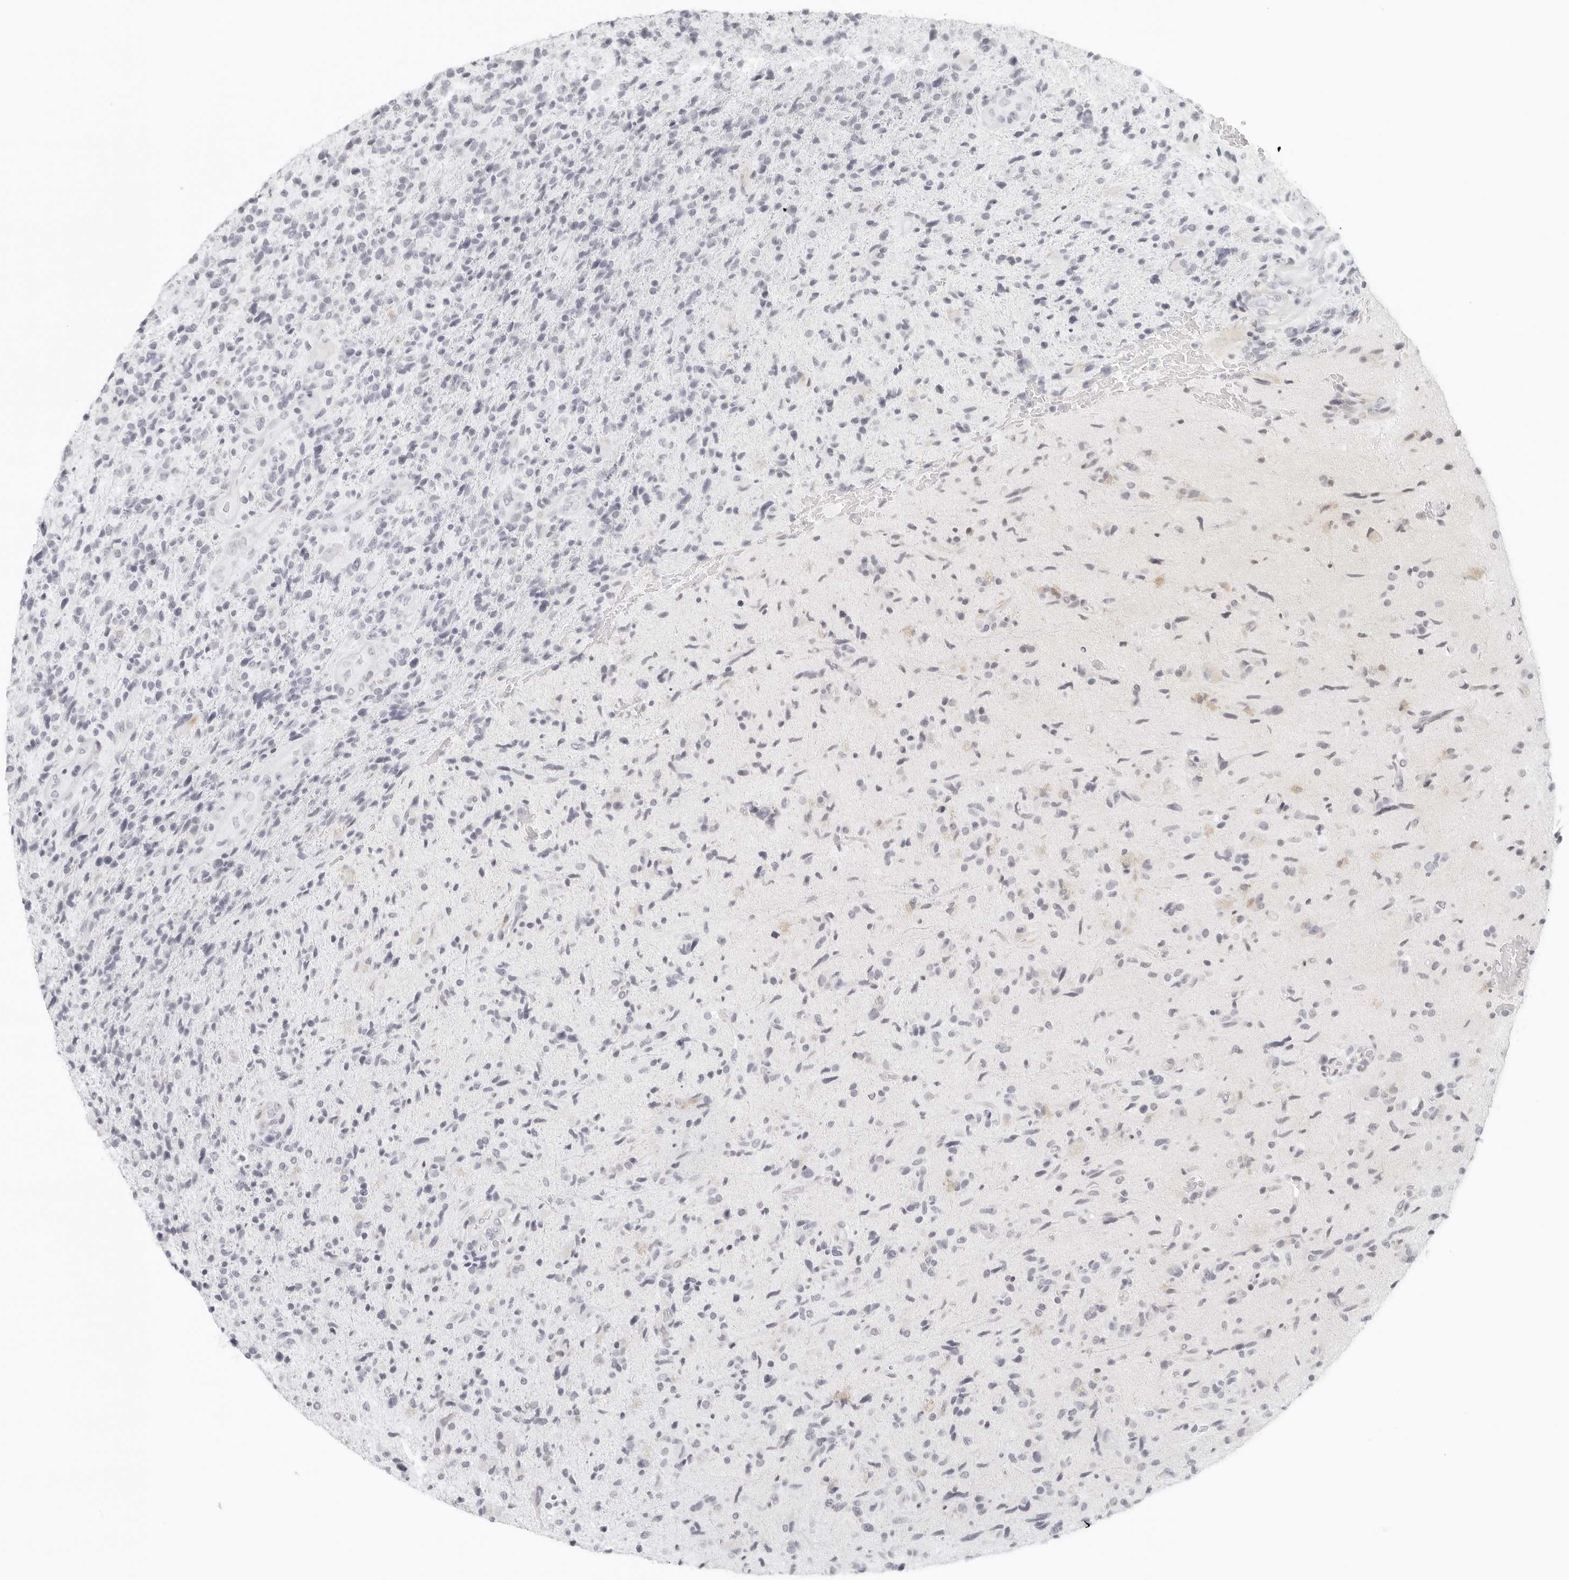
{"staining": {"intensity": "negative", "quantity": "none", "location": "none"}, "tissue": "glioma", "cell_type": "Tumor cells", "image_type": "cancer", "snomed": [{"axis": "morphology", "description": "Glioma, malignant, High grade"}, {"axis": "topography", "description": "Brain"}], "caption": "The image shows no significant positivity in tumor cells of glioma. (DAB immunohistochemistry visualized using brightfield microscopy, high magnification).", "gene": "RPS6KC1", "patient": {"sex": "male", "age": 72}}